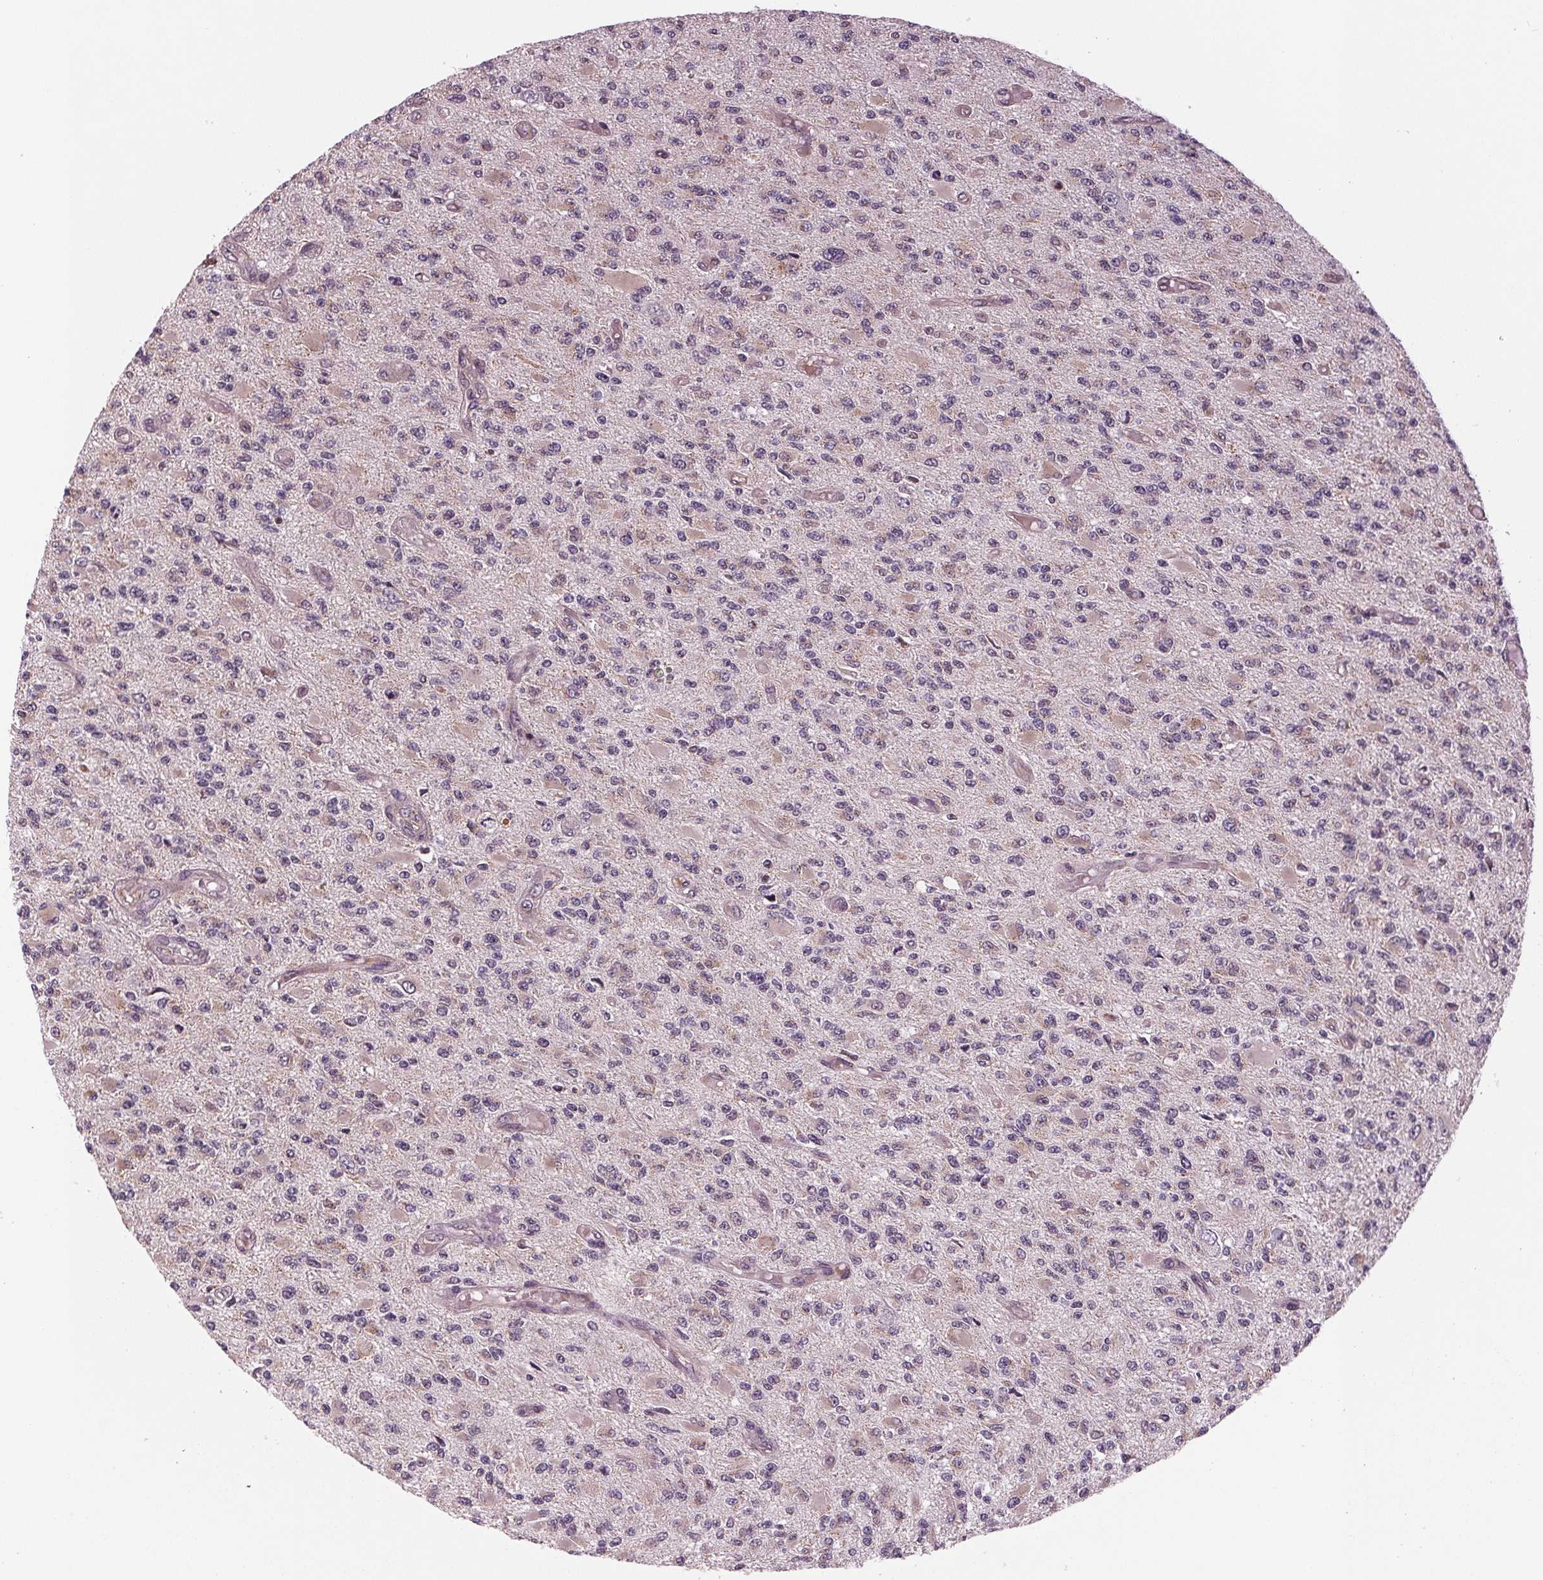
{"staining": {"intensity": "negative", "quantity": "none", "location": "none"}, "tissue": "glioma", "cell_type": "Tumor cells", "image_type": "cancer", "snomed": [{"axis": "morphology", "description": "Glioma, malignant, High grade"}, {"axis": "topography", "description": "Brain"}], "caption": "There is no significant expression in tumor cells of glioma. Nuclei are stained in blue.", "gene": "STAT3", "patient": {"sex": "female", "age": 63}}